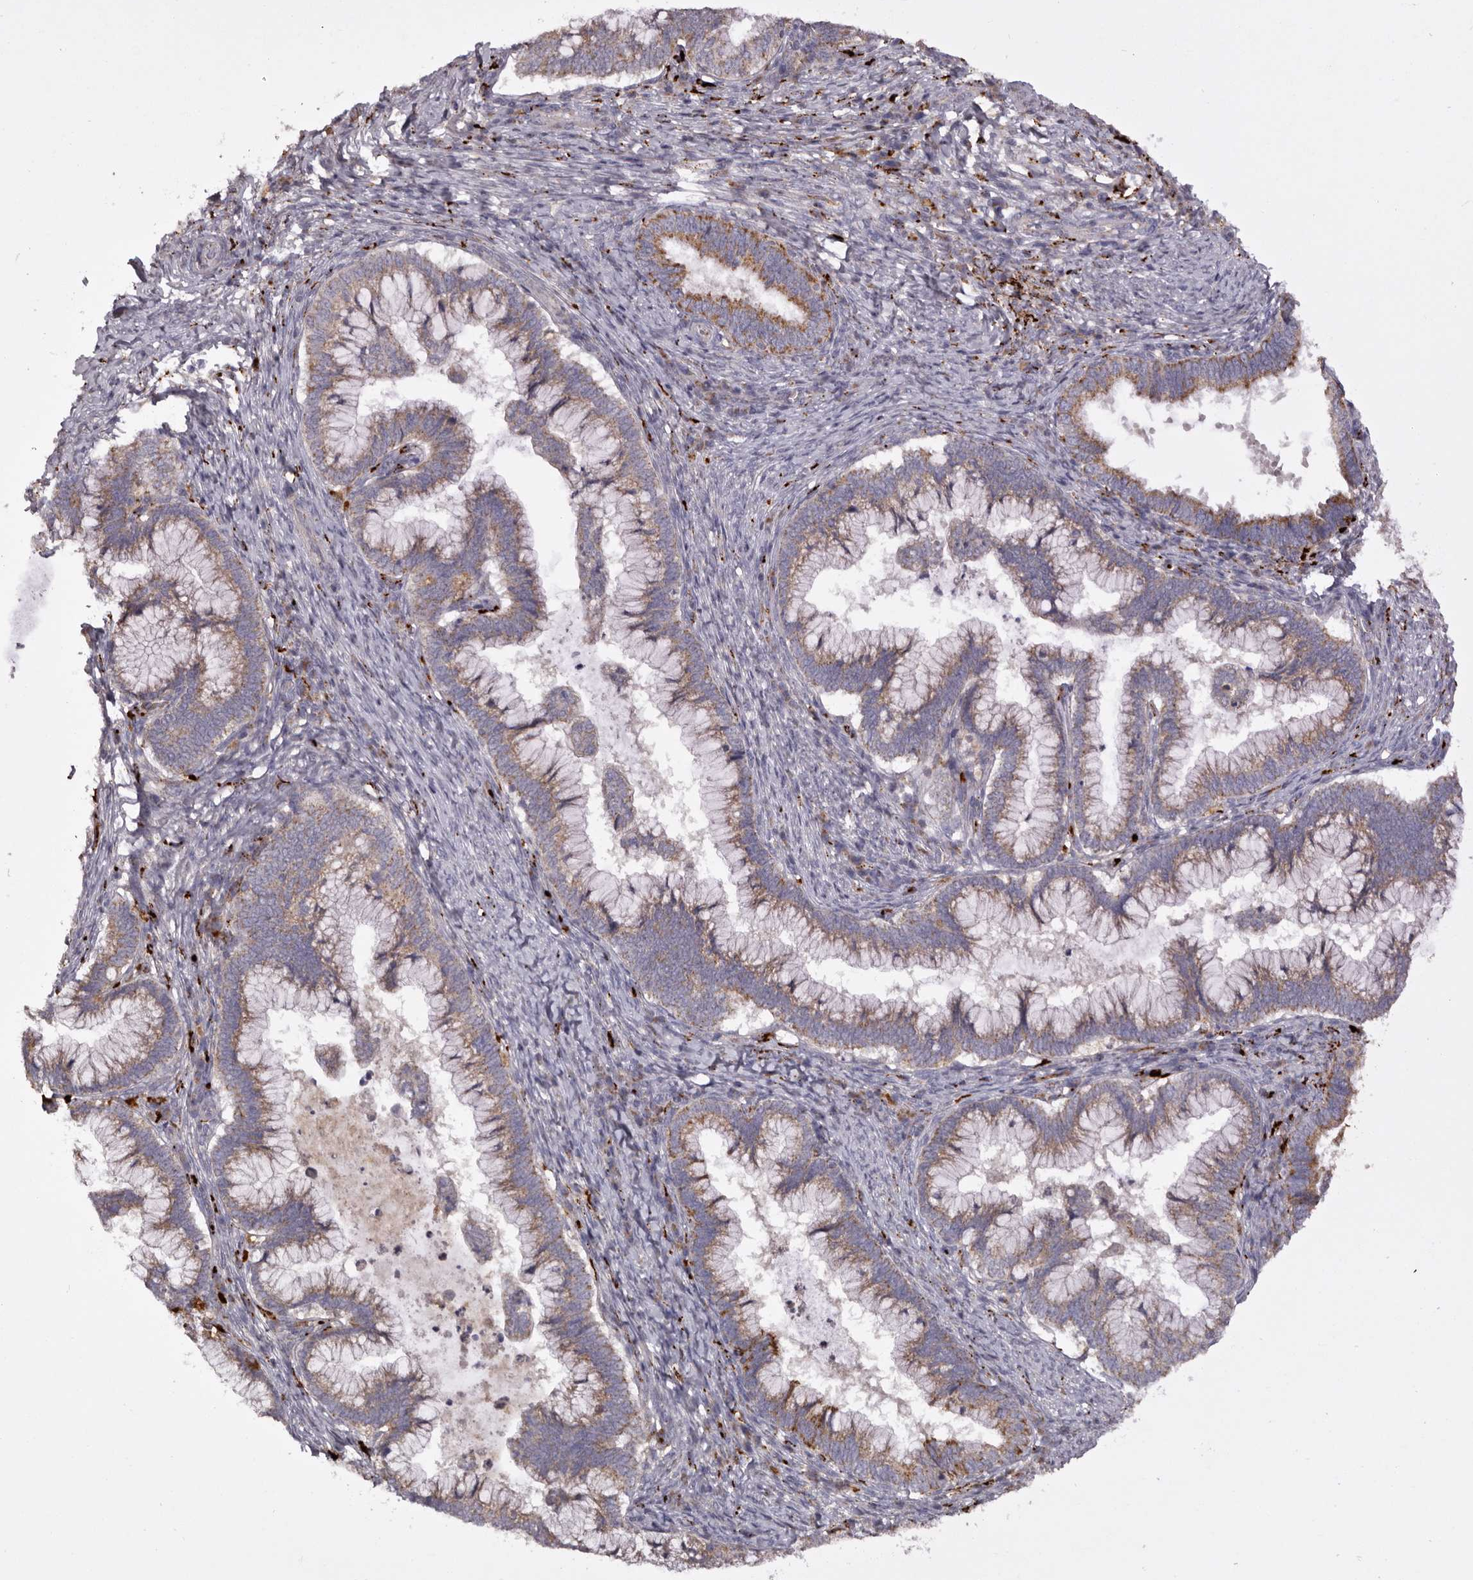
{"staining": {"intensity": "moderate", "quantity": ">75%", "location": "cytoplasmic/membranous"}, "tissue": "cervical cancer", "cell_type": "Tumor cells", "image_type": "cancer", "snomed": [{"axis": "morphology", "description": "Adenocarcinoma, NOS"}, {"axis": "topography", "description": "Cervix"}], "caption": "A high-resolution photomicrograph shows immunohistochemistry (IHC) staining of cervical adenocarcinoma, which reveals moderate cytoplasmic/membranous positivity in approximately >75% of tumor cells.", "gene": "MECR", "patient": {"sex": "female", "age": 36}}